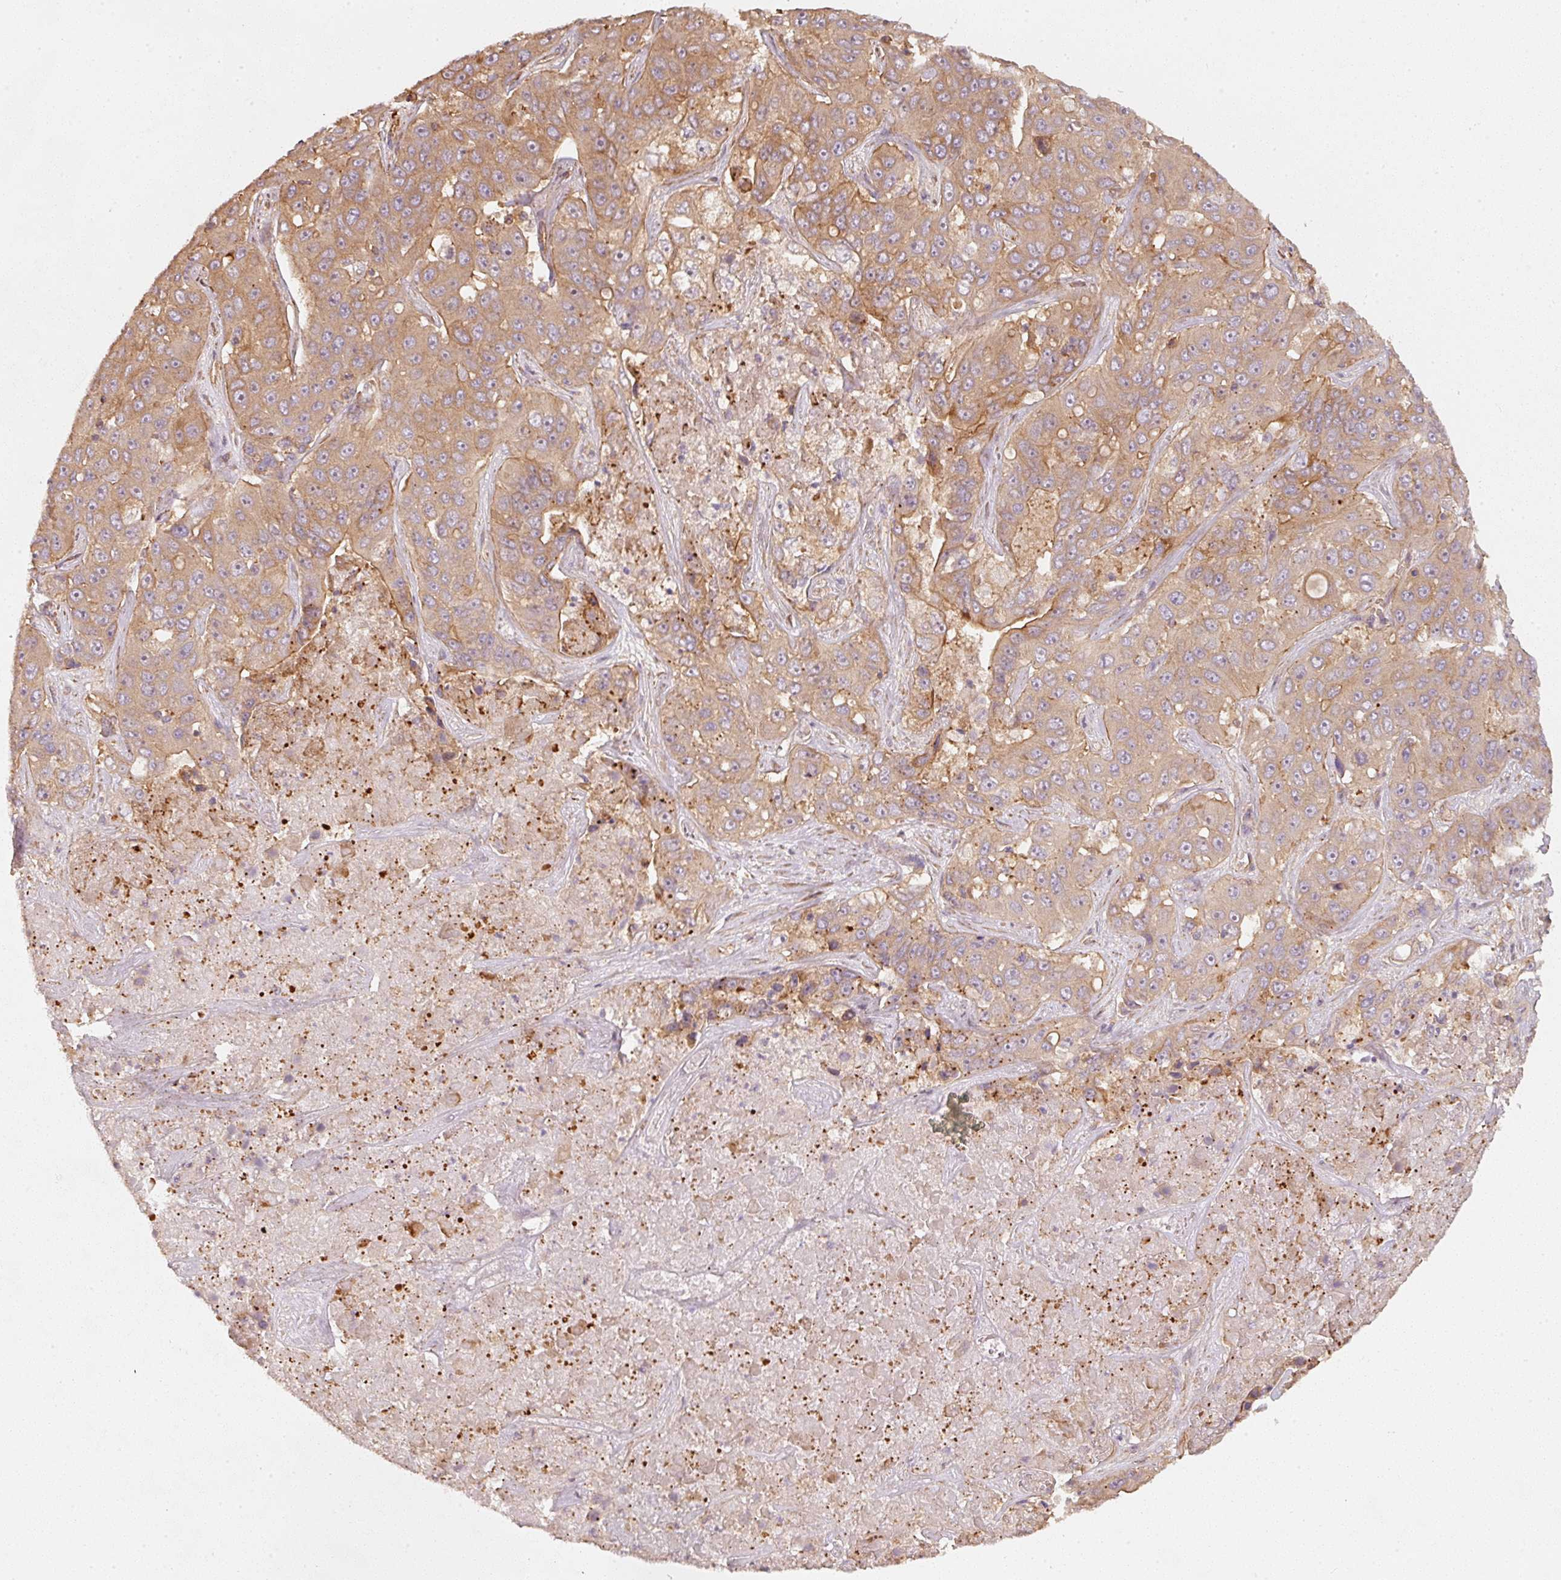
{"staining": {"intensity": "weak", "quantity": ">75%", "location": "cytoplasmic/membranous"}, "tissue": "liver cancer", "cell_type": "Tumor cells", "image_type": "cancer", "snomed": [{"axis": "morphology", "description": "Cholangiocarcinoma"}, {"axis": "topography", "description": "Liver"}], "caption": "Tumor cells show low levels of weak cytoplasmic/membranous staining in approximately >75% of cells in cholangiocarcinoma (liver). Ihc stains the protein in brown and the nuclei are stained blue.", "gene": "CEP95", "patient": {"sex": "female", "age": 52}}